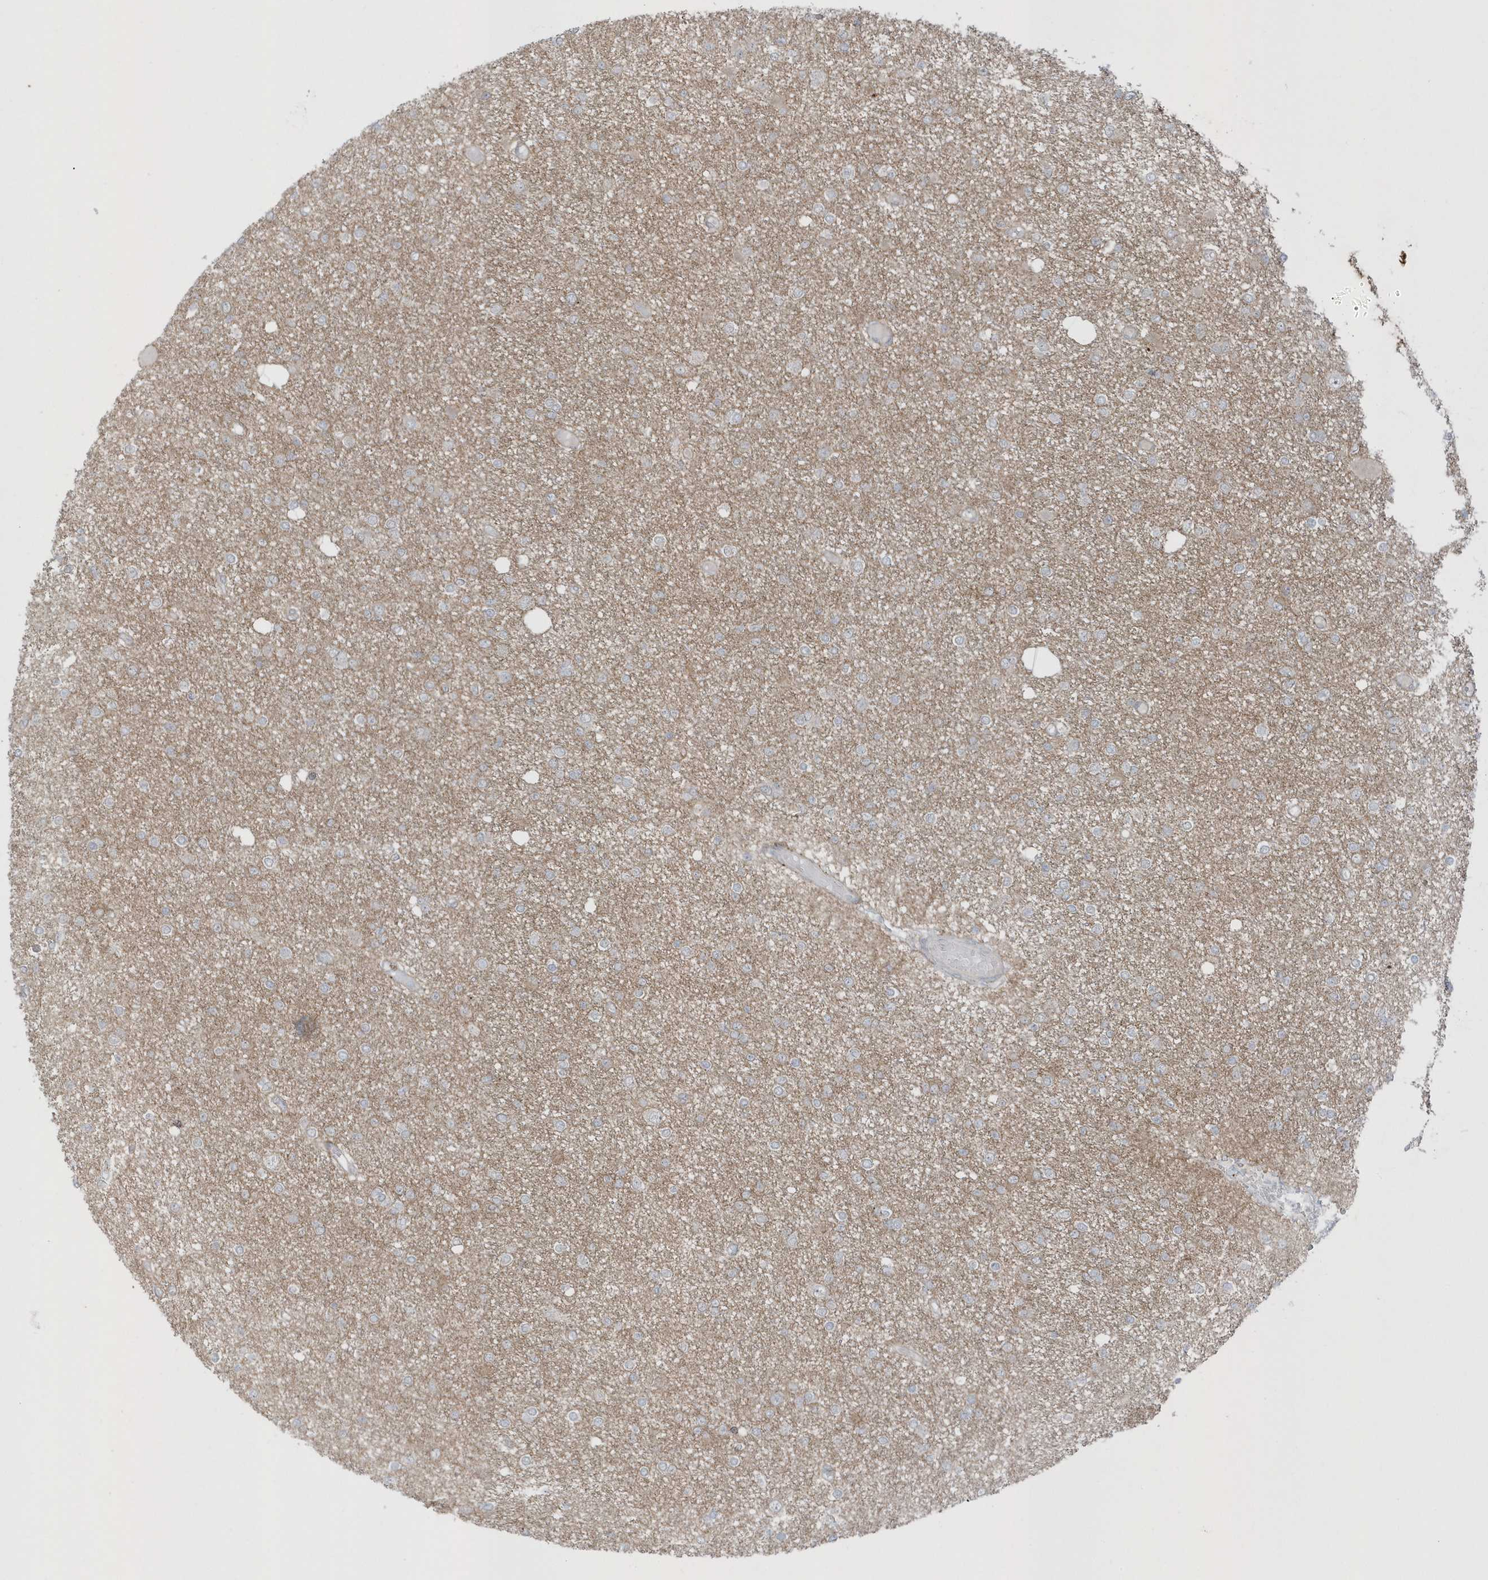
{"staining": {"intensity": "negative", "quantity": "none", "location": "none"}, "tissue": "glioma", "cell_type": "Tumor cells", "image_type": "cancer", "snomed": [{"axis": "morphology", "description": "Glioma, malignant, Low grade"}, {"axis": "topography", "description": "Brain"}], "caption": "Malignant glioma (low-grade) stained for a protein using IHC reveals no positivity tumor cells.", "gene": "PARD3B", "patient": {"sex": "female", "age": 22}}